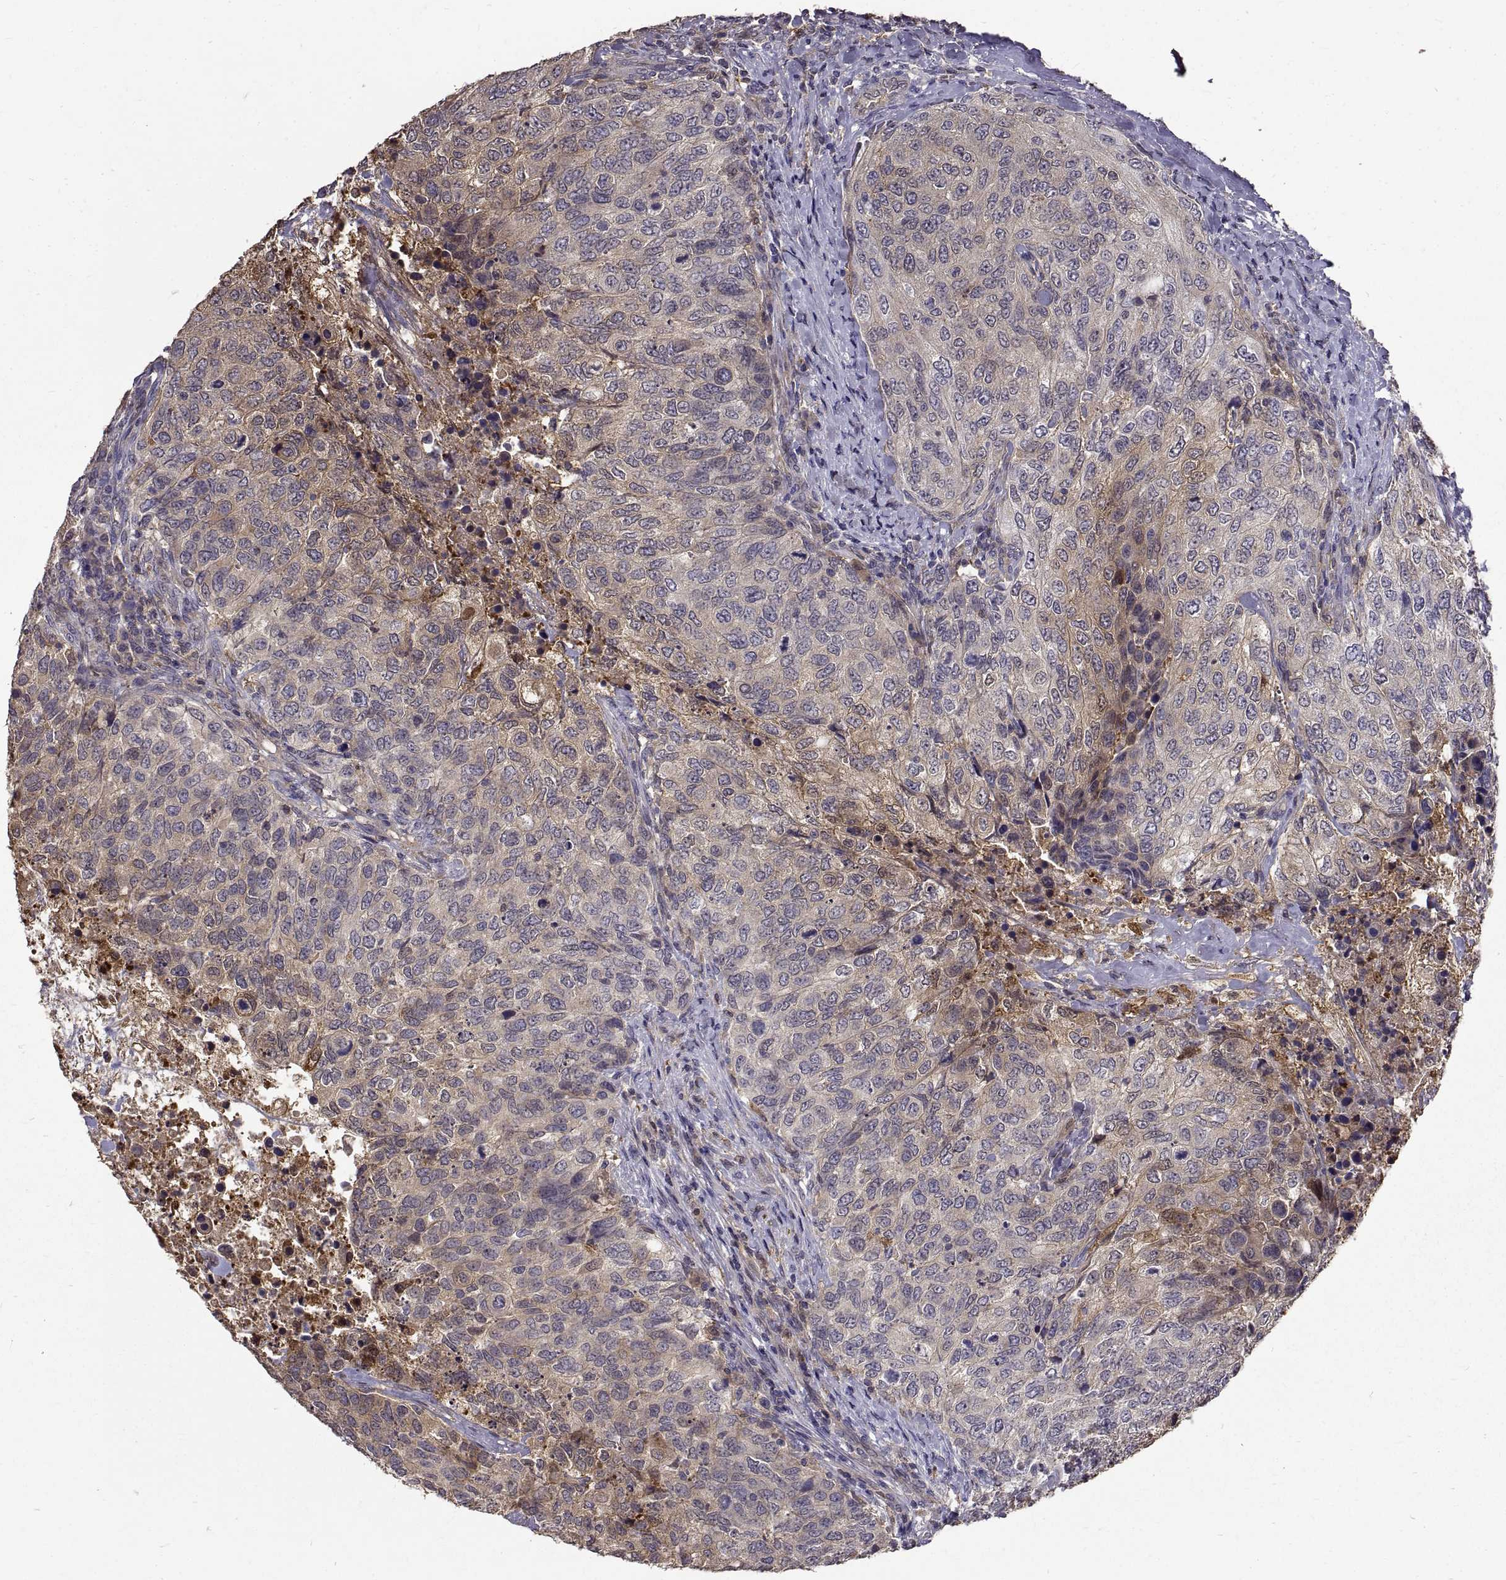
{"staining": {"intensity": "weak", "quantity": "<25%", "location": "cytoplasmic/membranous"}, "tissue": "urothelial cancer", "cell_type": "Tumor cells", "image_type": "cancer", "snomed": [{"axis": "morphology", "description": "Urothelial carcinoma, High grade"}, {"axis": "topography", "description": "Urinary bladder"}], "caption": "Urothelial cancer stained for a protein using immunohistochemistry (IHC) displays no staining tumor cells.", "gene": "PEA15", "patient": {"sex": "female", "age": 78}}